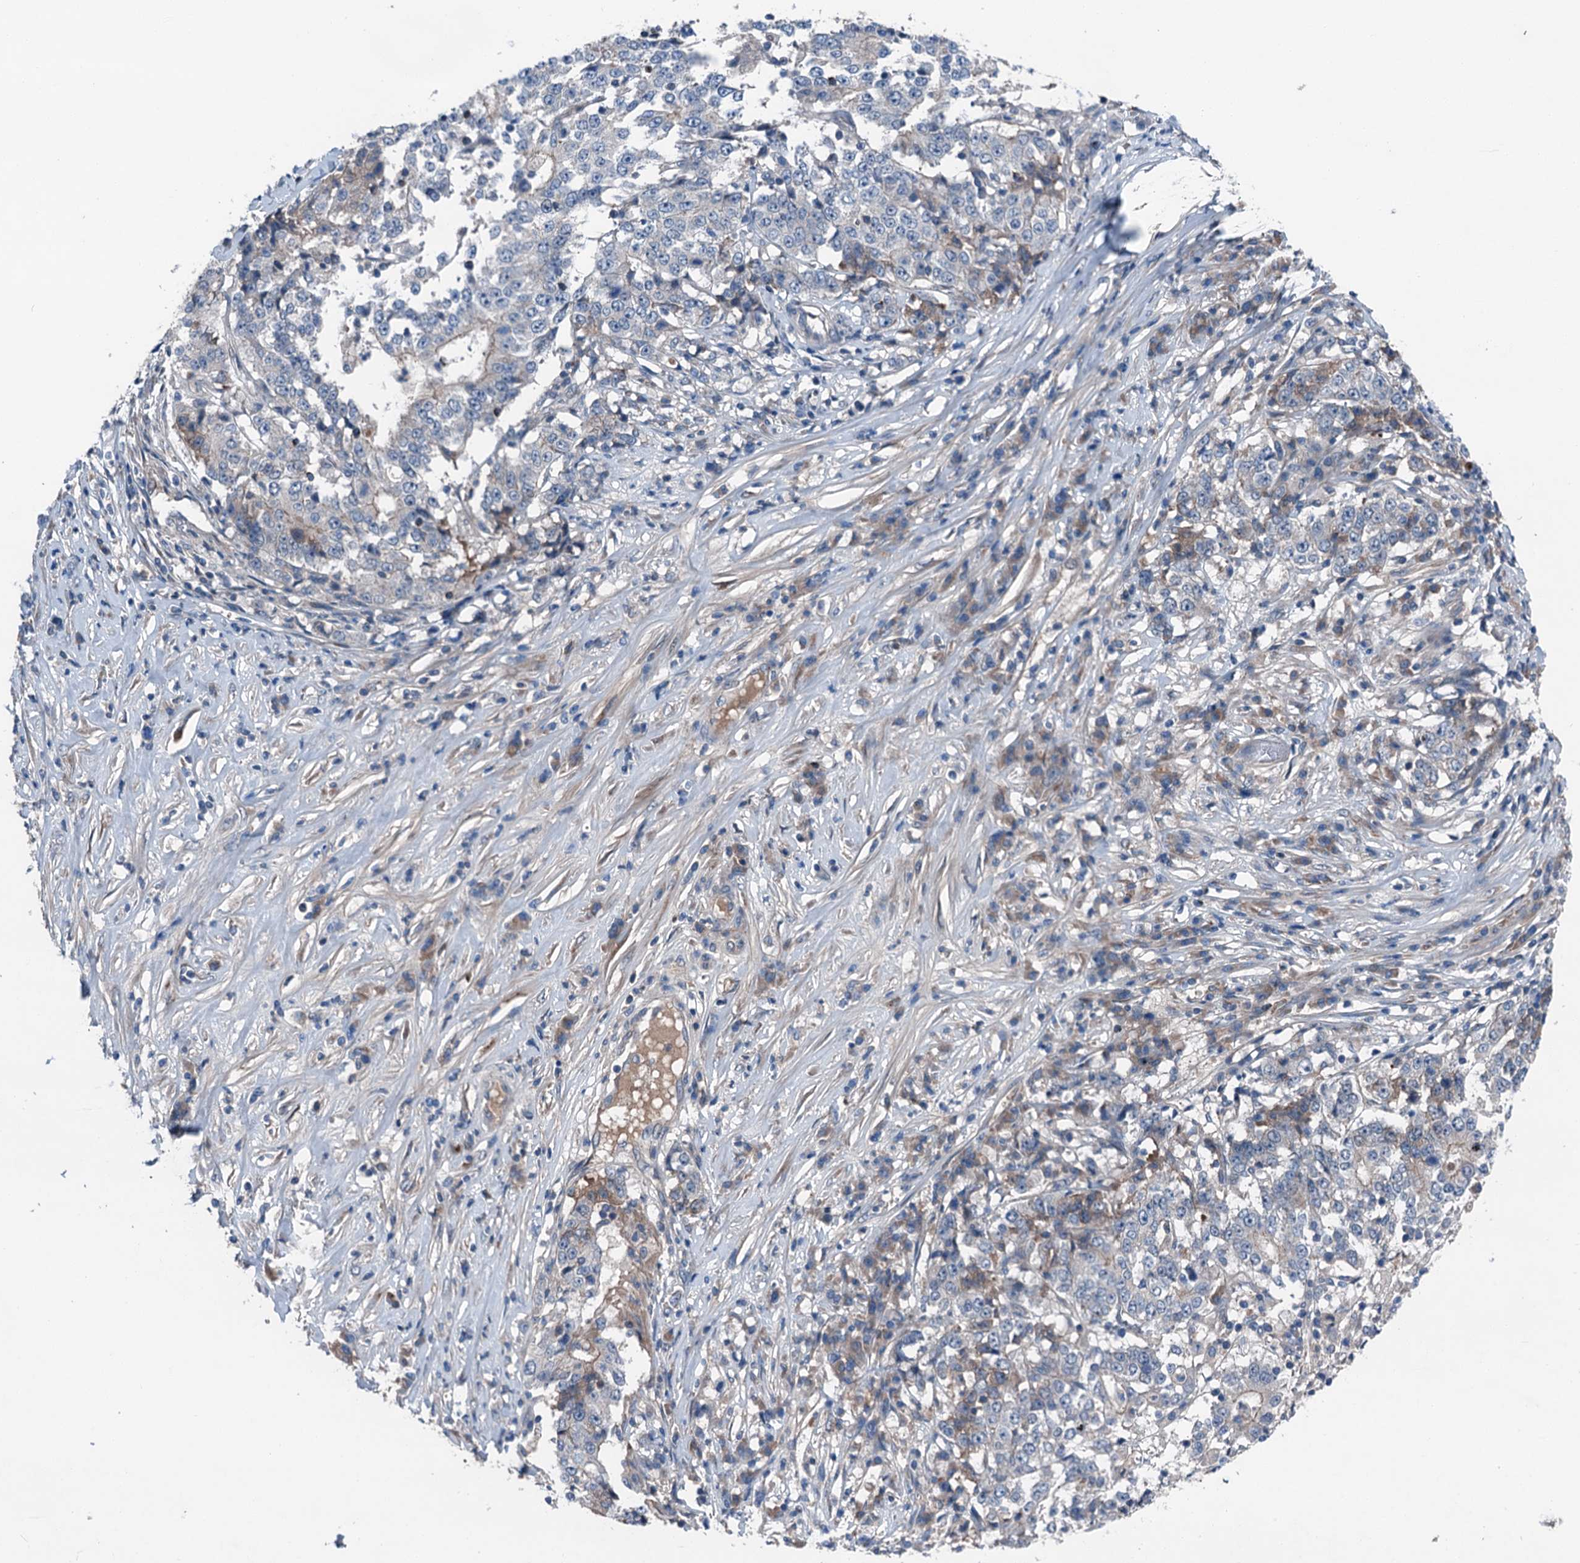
{"staining": {"intensity": "weak", "quantity": "<25%", "location": "cytoplasmic/membranous"}, "tissue": "stomach cancer", "cell_type": "Tumor cells", "image_type": "cancer", "snomed": [{"axis": "morphology", "description": "Adenocarcinoma, NOS"}, {"axis": "topography", "description": "Stomach"}], "caption": "This is a micrograph of IHC staining of stomach cancer, which shows no positivity in tumor cells.", "gene": "SLC2A10", "patient": {"sex": "male", "age": 59}}